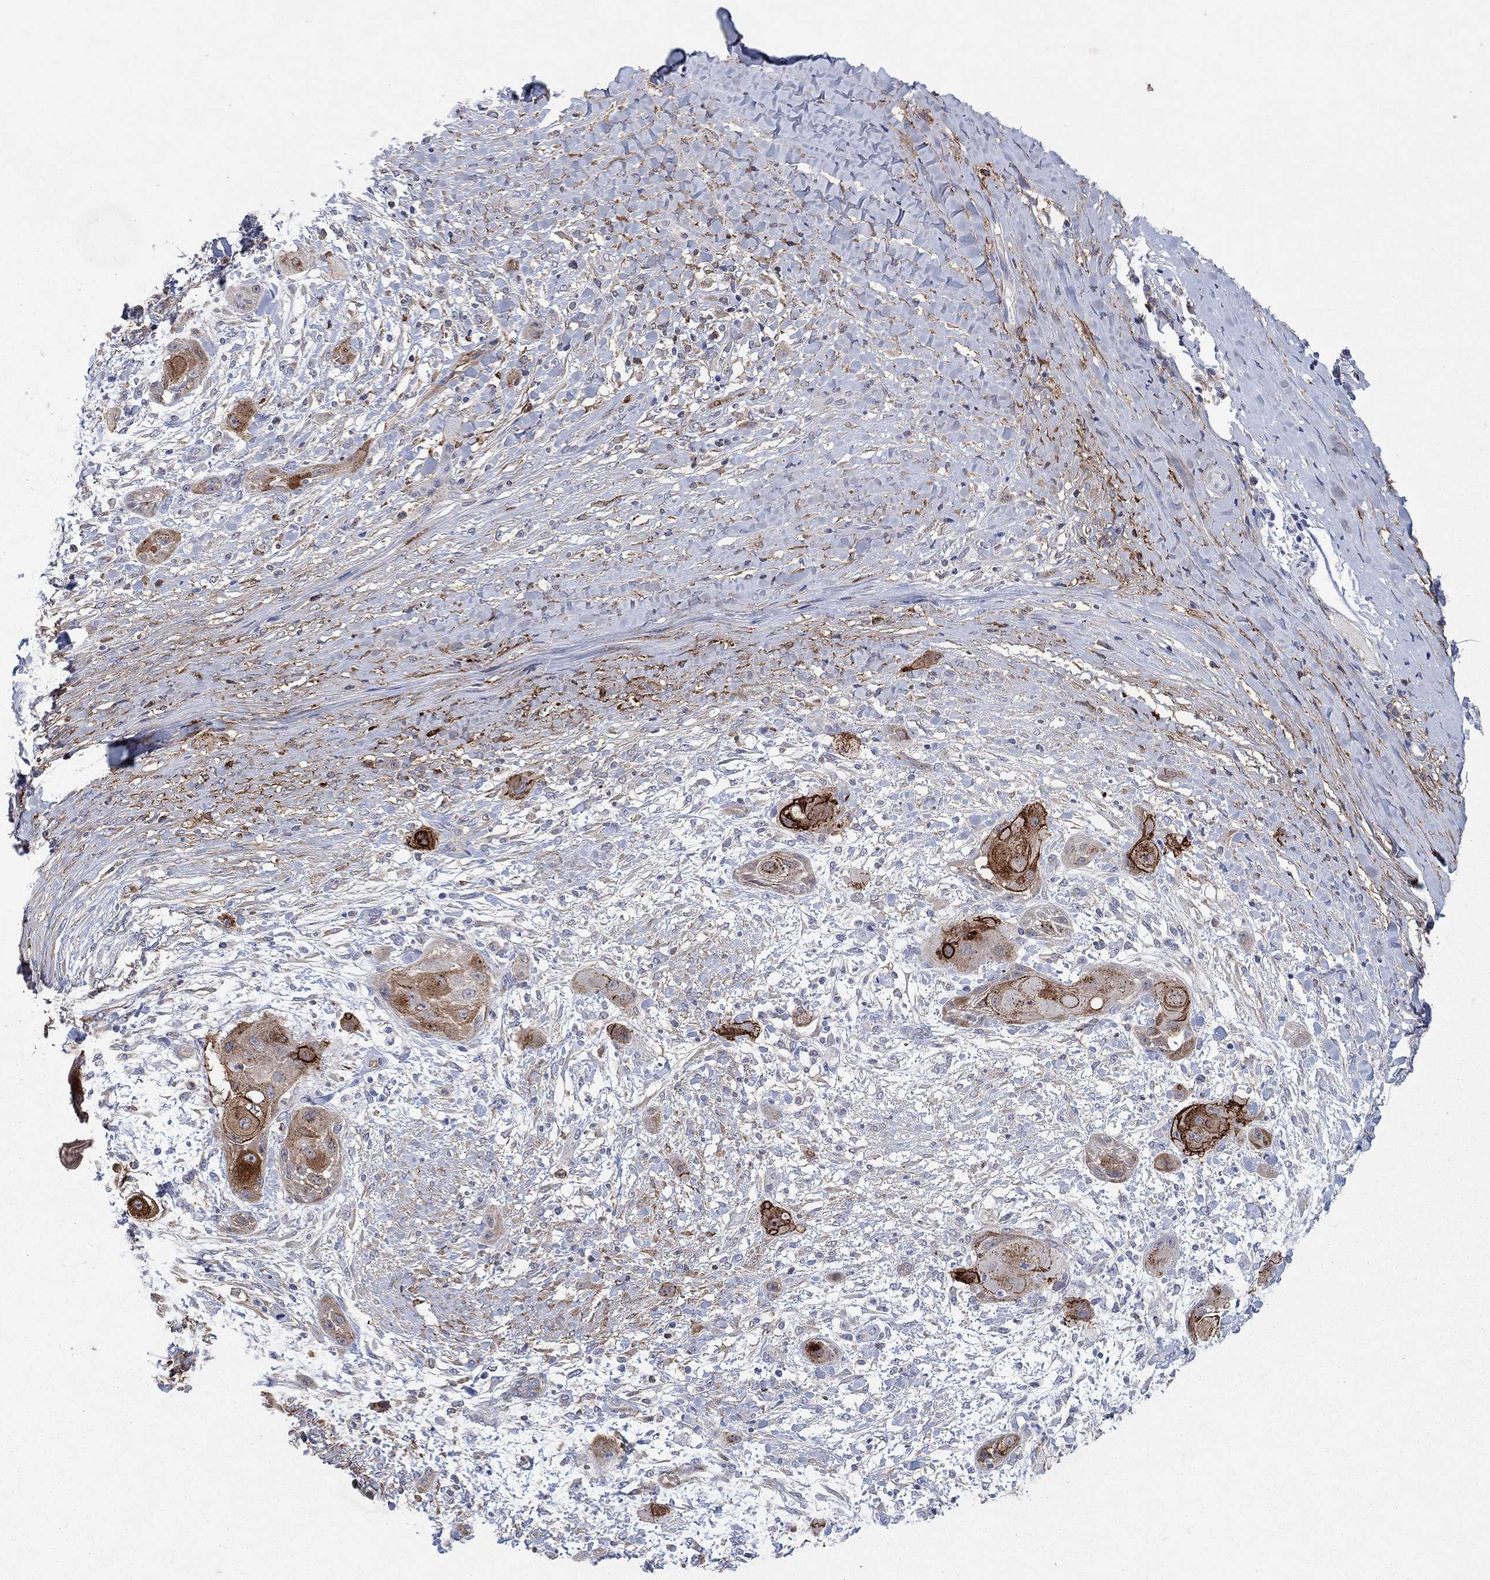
{"staining": {"intensity": "strong", "quantity": "<25%", "location": "cytoplasmic/membranous"}, "tissue": "skin cancer", "cell_type": "Tumor cells", "image_type": "cancer", "snomed": [{"axis": "morphology", "description": "Squamous cell carcinoma, NOS"}, {"axis": "topography", "description": "Skin"}], "caption": "Immunohistochemistry (IHC) micrograph of skin cancer (squamous cell carcinoma) stained for a protein (brown), which reveals medium levels of strong cytoplasmic/membranous positivity in about <25% of tumor cells.", "gene": "SDC1", "patient": {"sex": "male", "age": 62}}